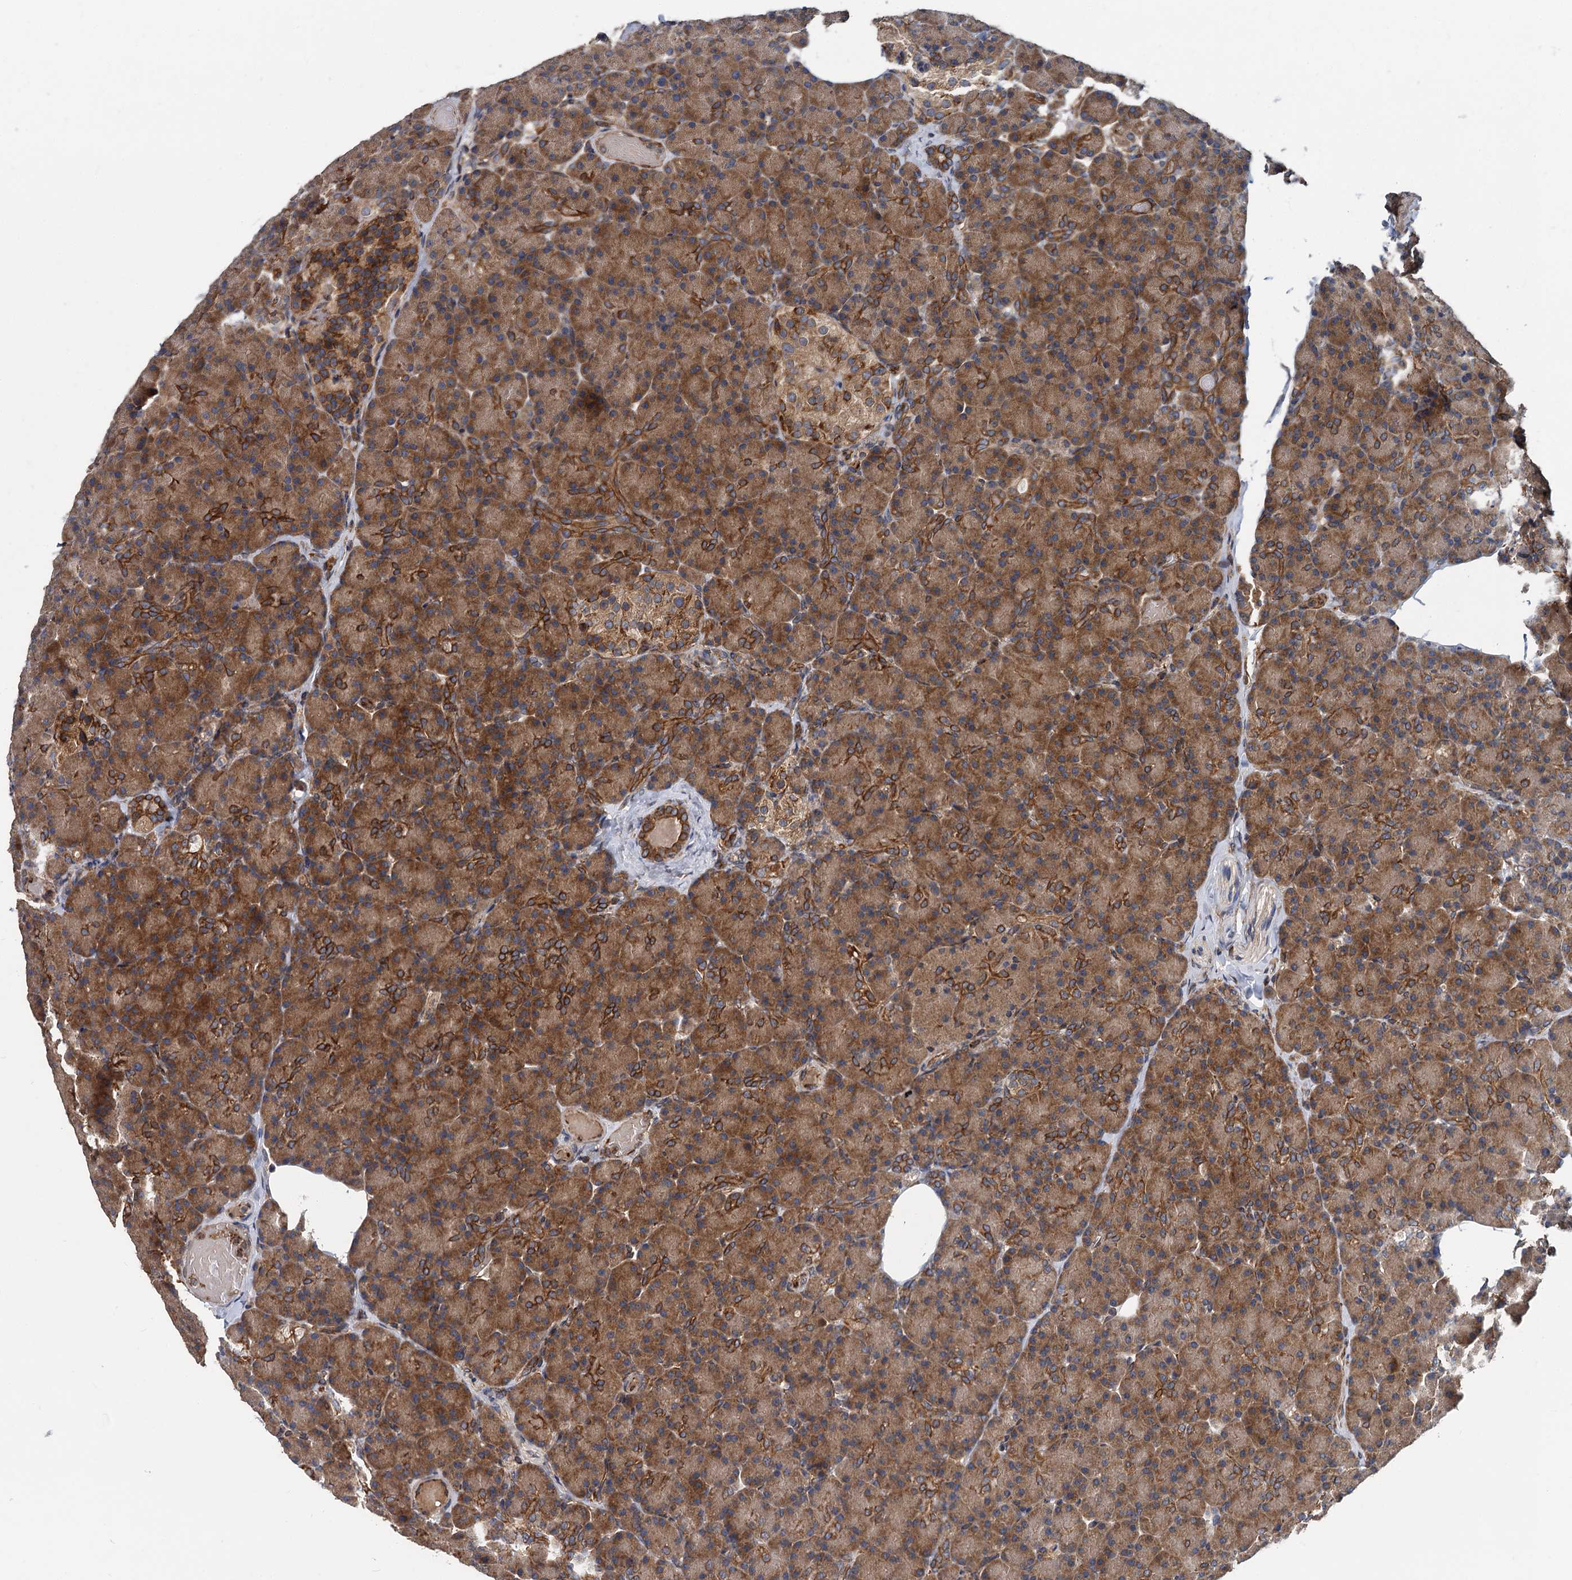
{"staining": {"intensity": "strong", "quantity": ">75%", "location": "cytoplasmic/membranous"}, "tissue": "pancreas", "cell_type": "Exocrine glandular cells", "image_type": "normal", "snomed": [{"axis": "morphology", "description": "Normal tissue, NOS"}, {"axis": "topography", "description": "Pancreas"}], "caption": "A micrograph of pancreas stained for a protein displays strong cytoplasmic/membranous brown staining in exocrine glandular cells. (brown staining indicates protein expression, while blue staining denotes nuclei).", "gene": "STIM1", "patient": {"sex": "female", "age": 43}}